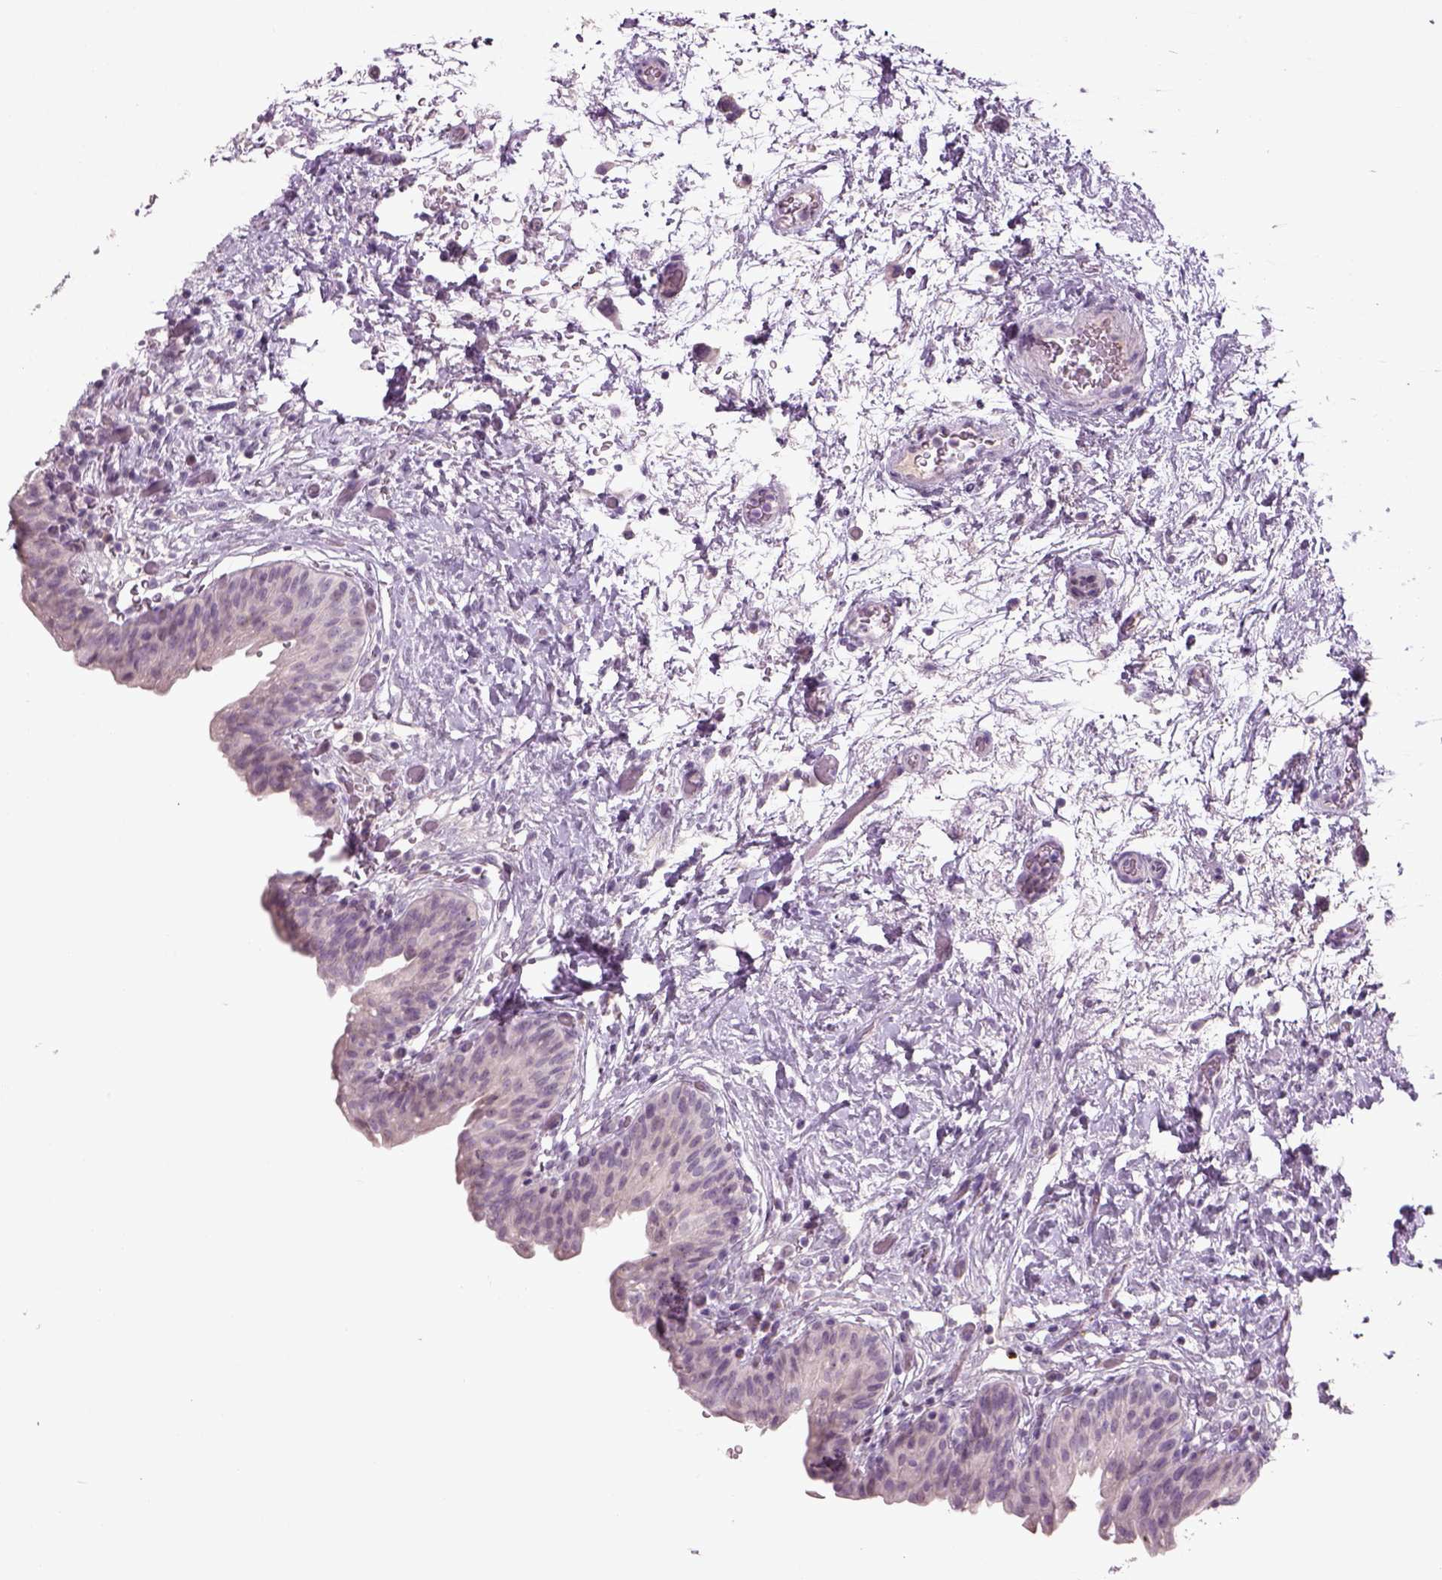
{"staining": {"intensity": "negative", "quantity": "none", "location": "none"}, "tissue": "urinary bladder", "cell_type": "Urothelial cells", "image_type": "normal", "snomed": [{"axis": "morphology", "description": "Normal tissue, NOS"}, {"axis": "topography", "description": "Urinary bladder"}], "caption": "DAB (3,3'-diaminobenzidine) immunohistochemical staining of unremarkable human urinary bladder demonstrates no significant positivity in urothelial cells.", "gene": "PENK", "patient": {"sex": "male", "age": 69}}